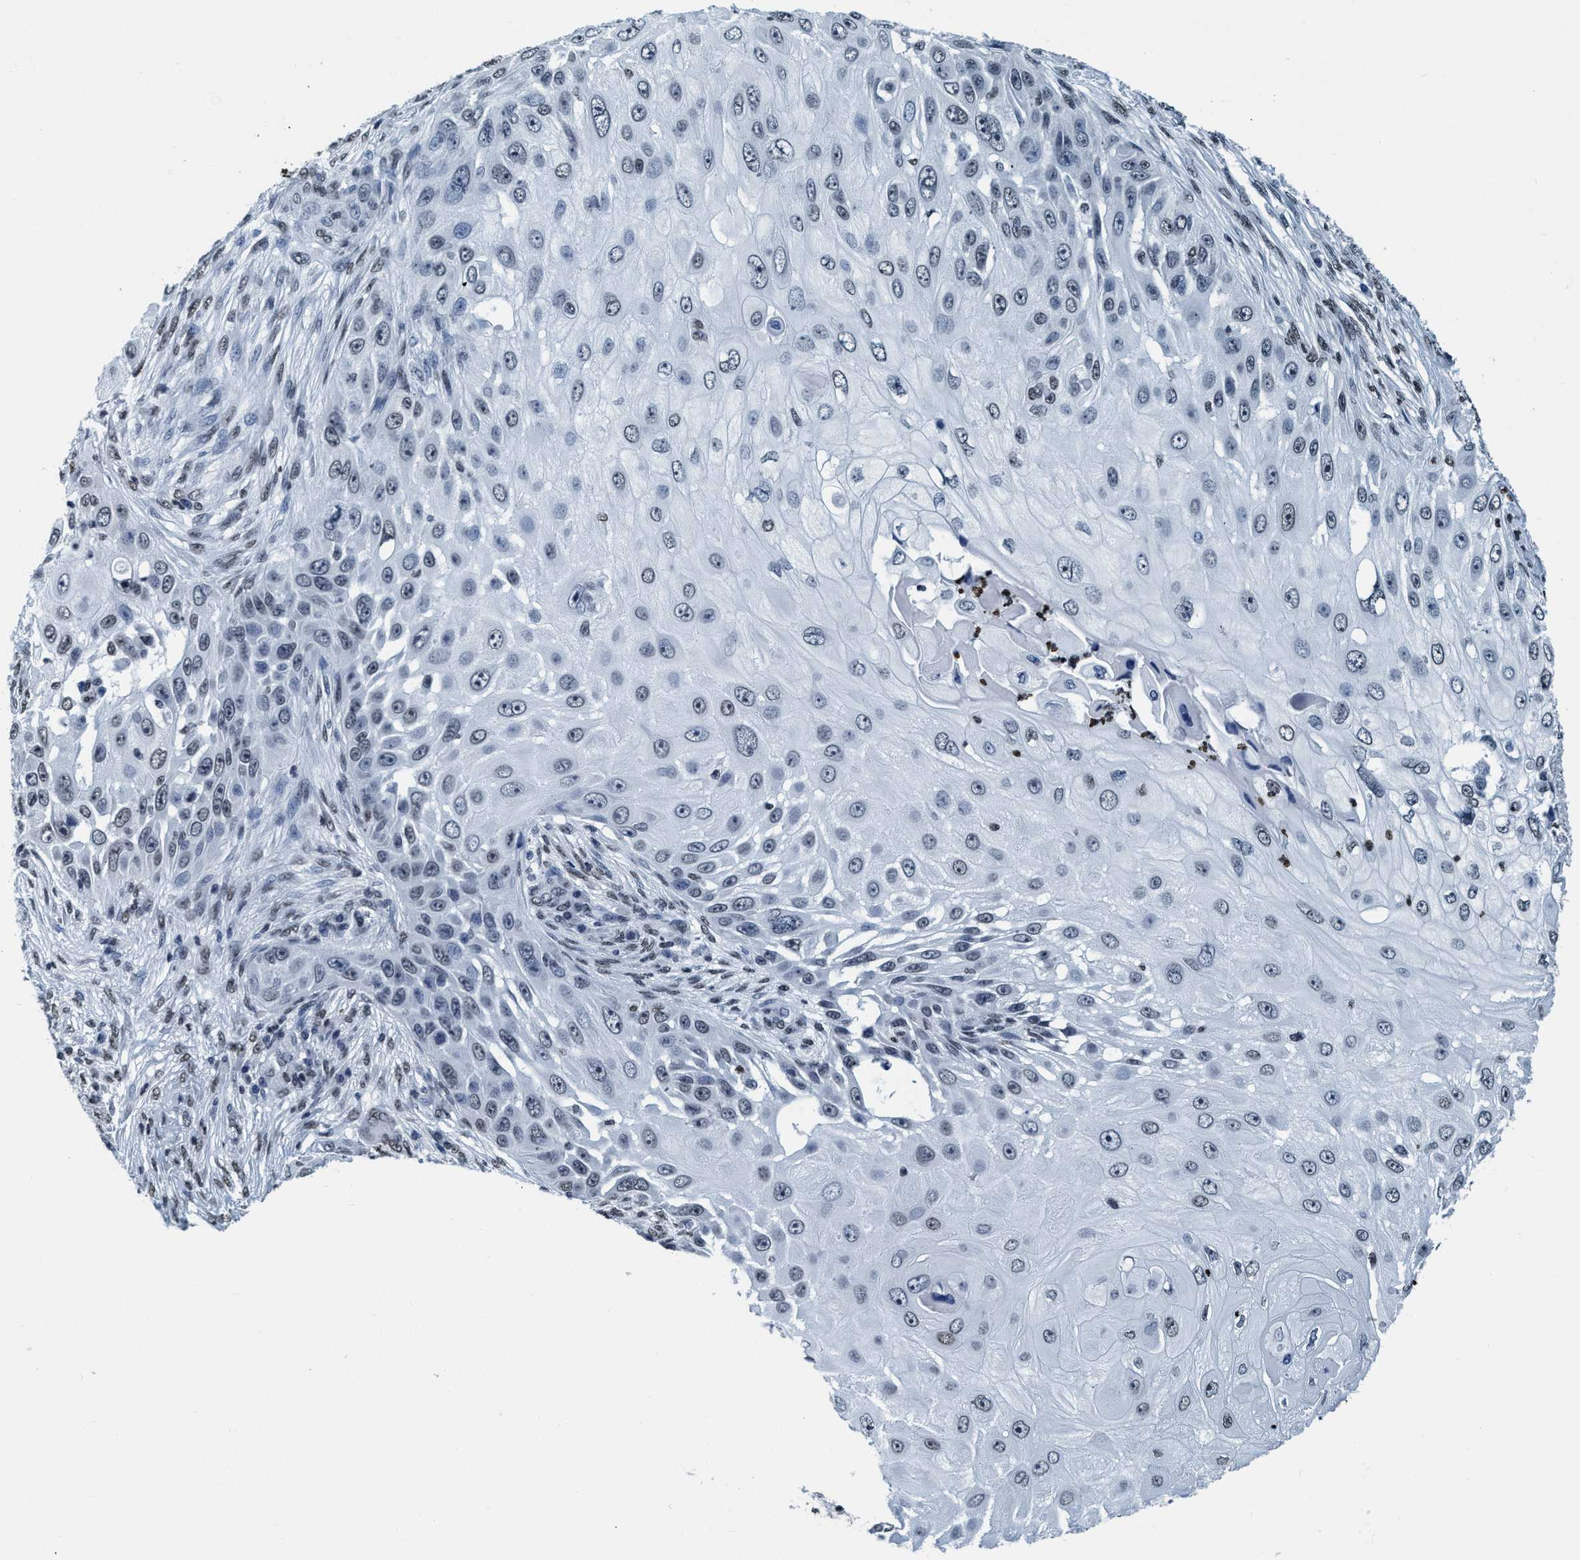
{"staining": {"intensity": "weak", "quantity": "<25%", "location": "nuclear"}, "tissue": "skin cancer", "cell_type": "Tumor cells", "image_type": "cancer", "snomed": [{"axis": "morphology", "description": "Squamous cell carcinoma, NOS"}, {"axis": "topography", "description": "Skin"}], "caption": "Image shows no protein expression in tumor cells of skin cancer tissue.", "gene": "CCNE2", "patient": {"sex": "female", "age": 44}}